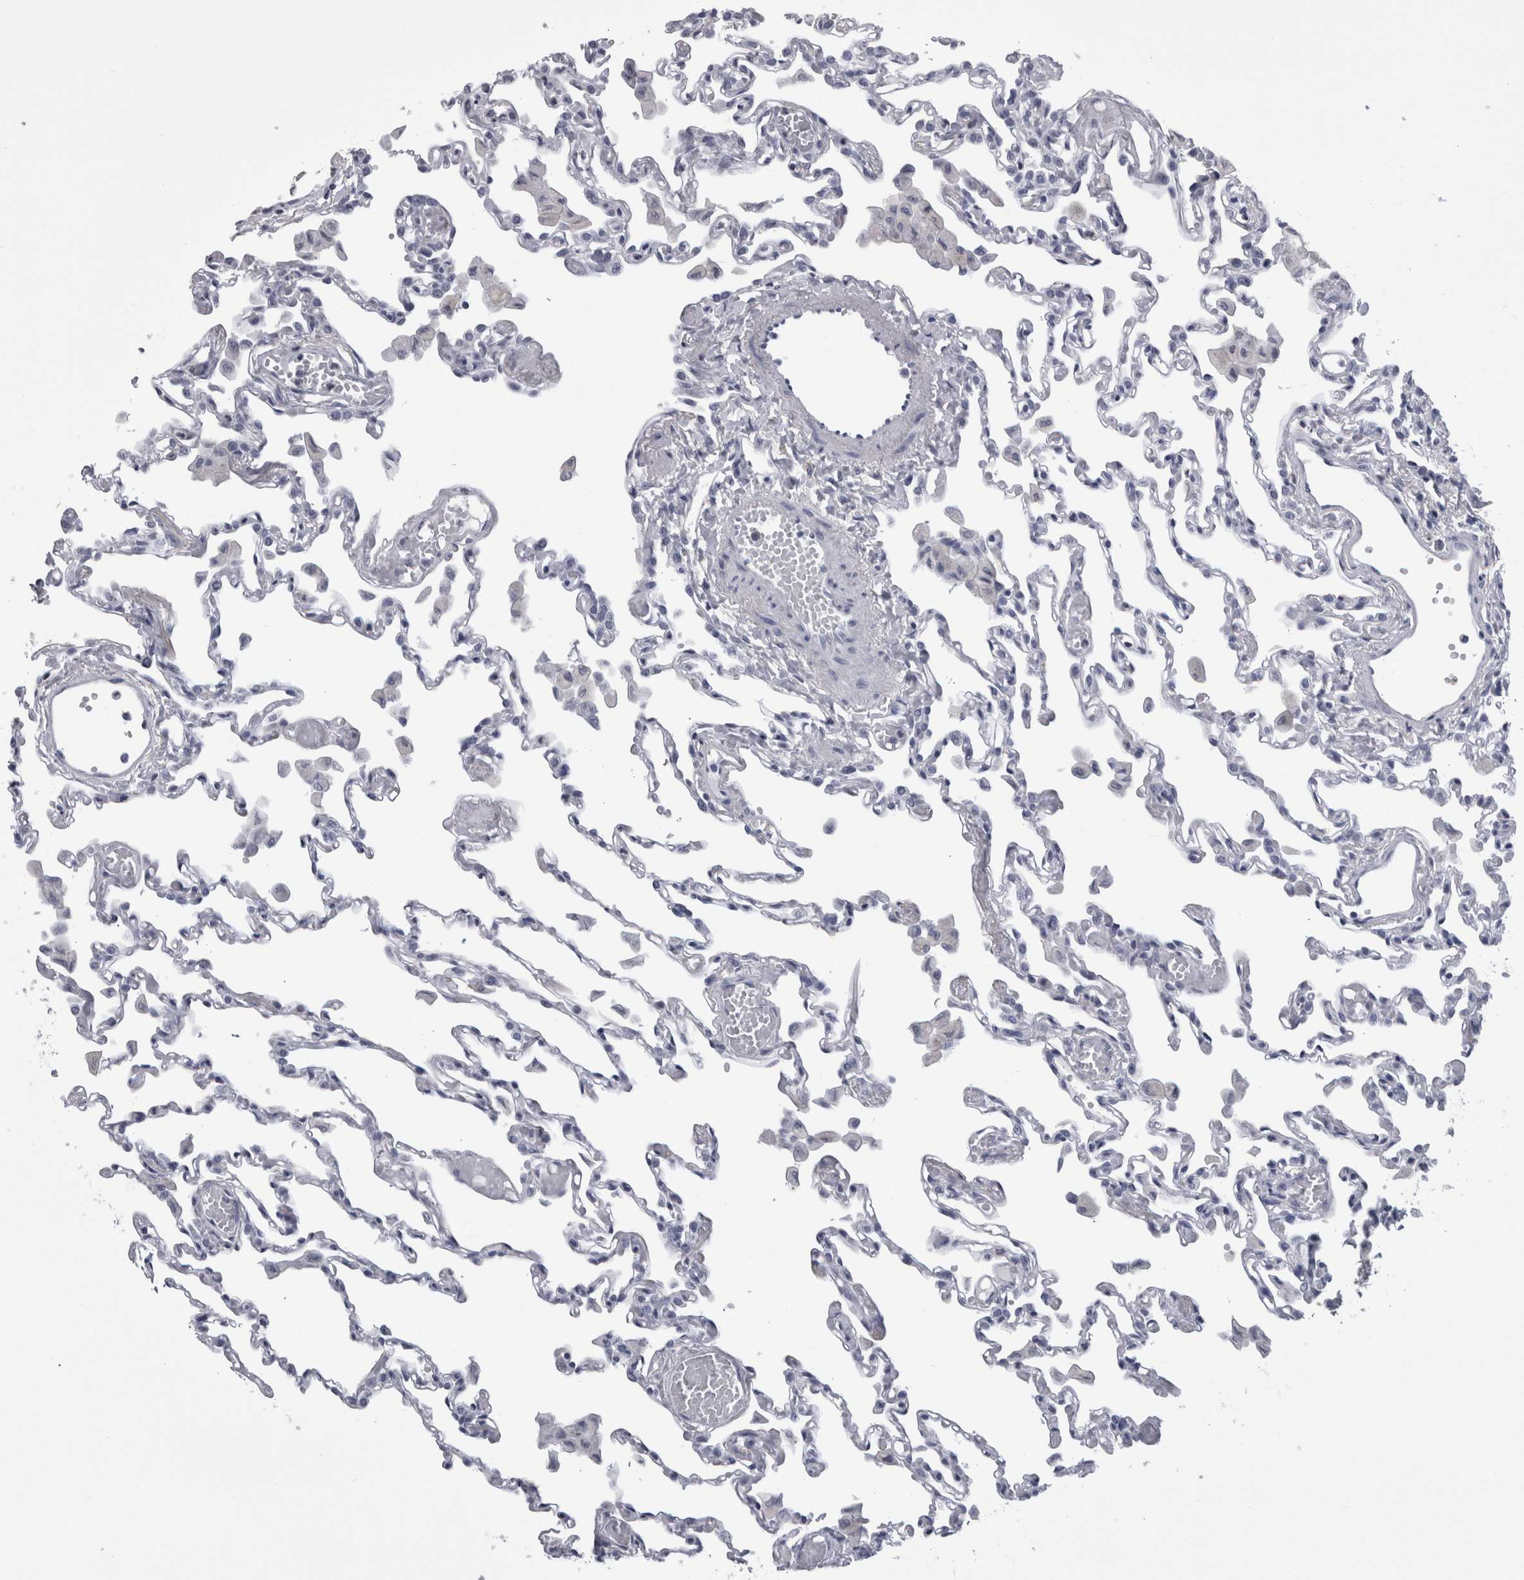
{"staining": {"intensity": "negative", "quantity": "none", "location": "none"}, "tissue": "lung", "cell_type": "Alveolar cells", "image_type": "normal", "snomed": [{"axis": "morphology", "description": "Normal tissue, NOS"}, {"axis": "topography", "description": "Bronchus"}, {"axis": "topography", "description": "Lung"}], "caption": "IHC of unremarkable human lung displays no staining in alveolar cells.", "gene": "ALDH8A1", "patient": {"sex": "female", "age": 49}}